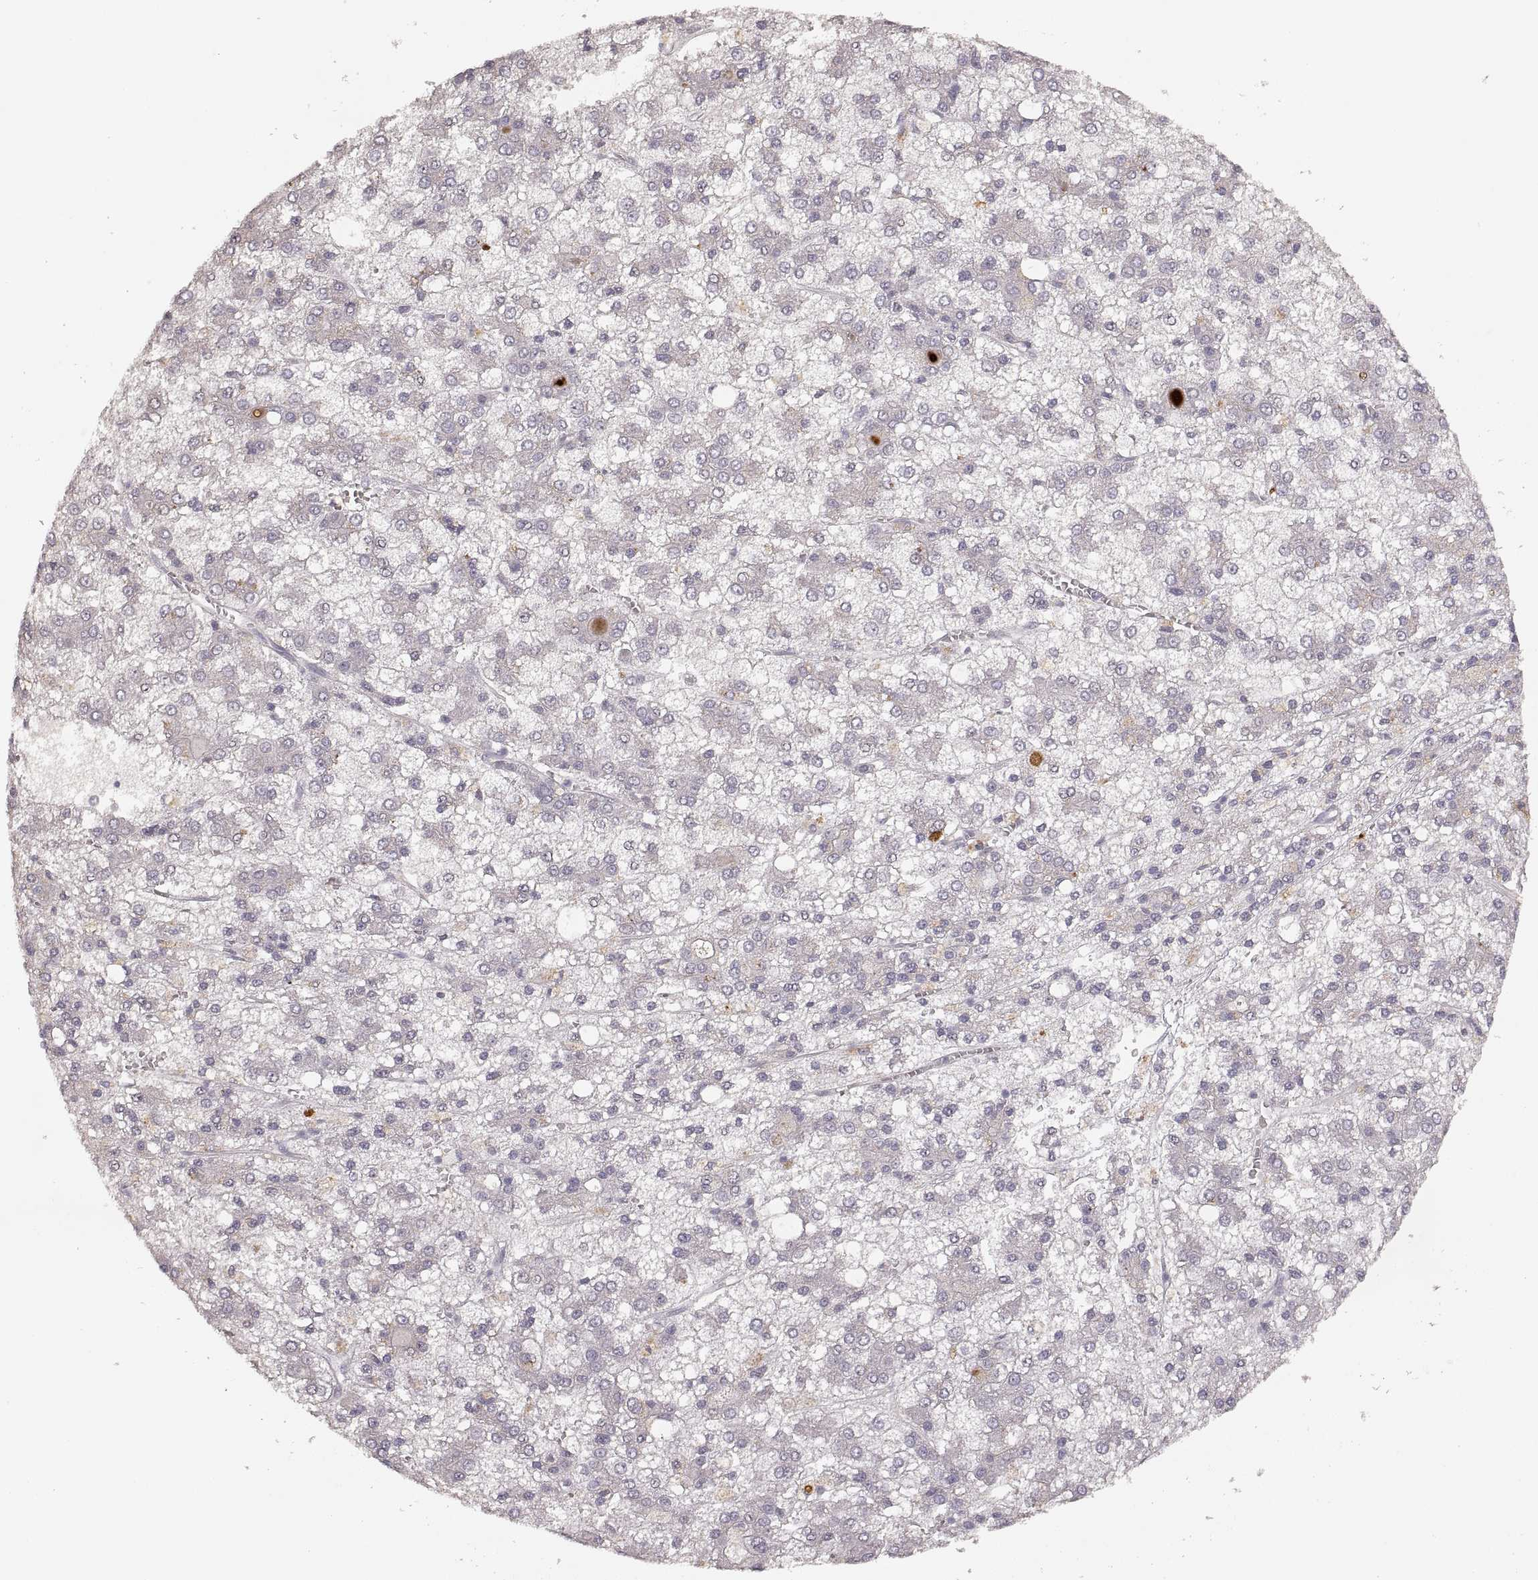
{"staining": {"intensity": "negative", "quantity": "none", "location": "none"}, "tissue": "liver cancer", "cell_type": "Tumor cells", "image_type": "cancer", "snomed": [{"axis": "morphology", "description": "Carcinoma, Hepatocellular, NOS"}, {"axis": "topography", "description": "Liver"}], "caption": "Human liver cancer (hepatocellular carcinoma) stained for a protein using immunohistochemistry displays no positivity in tumor cells.", "gene": "LAMC2", "patient": {"sex": "male", "age": 73}}